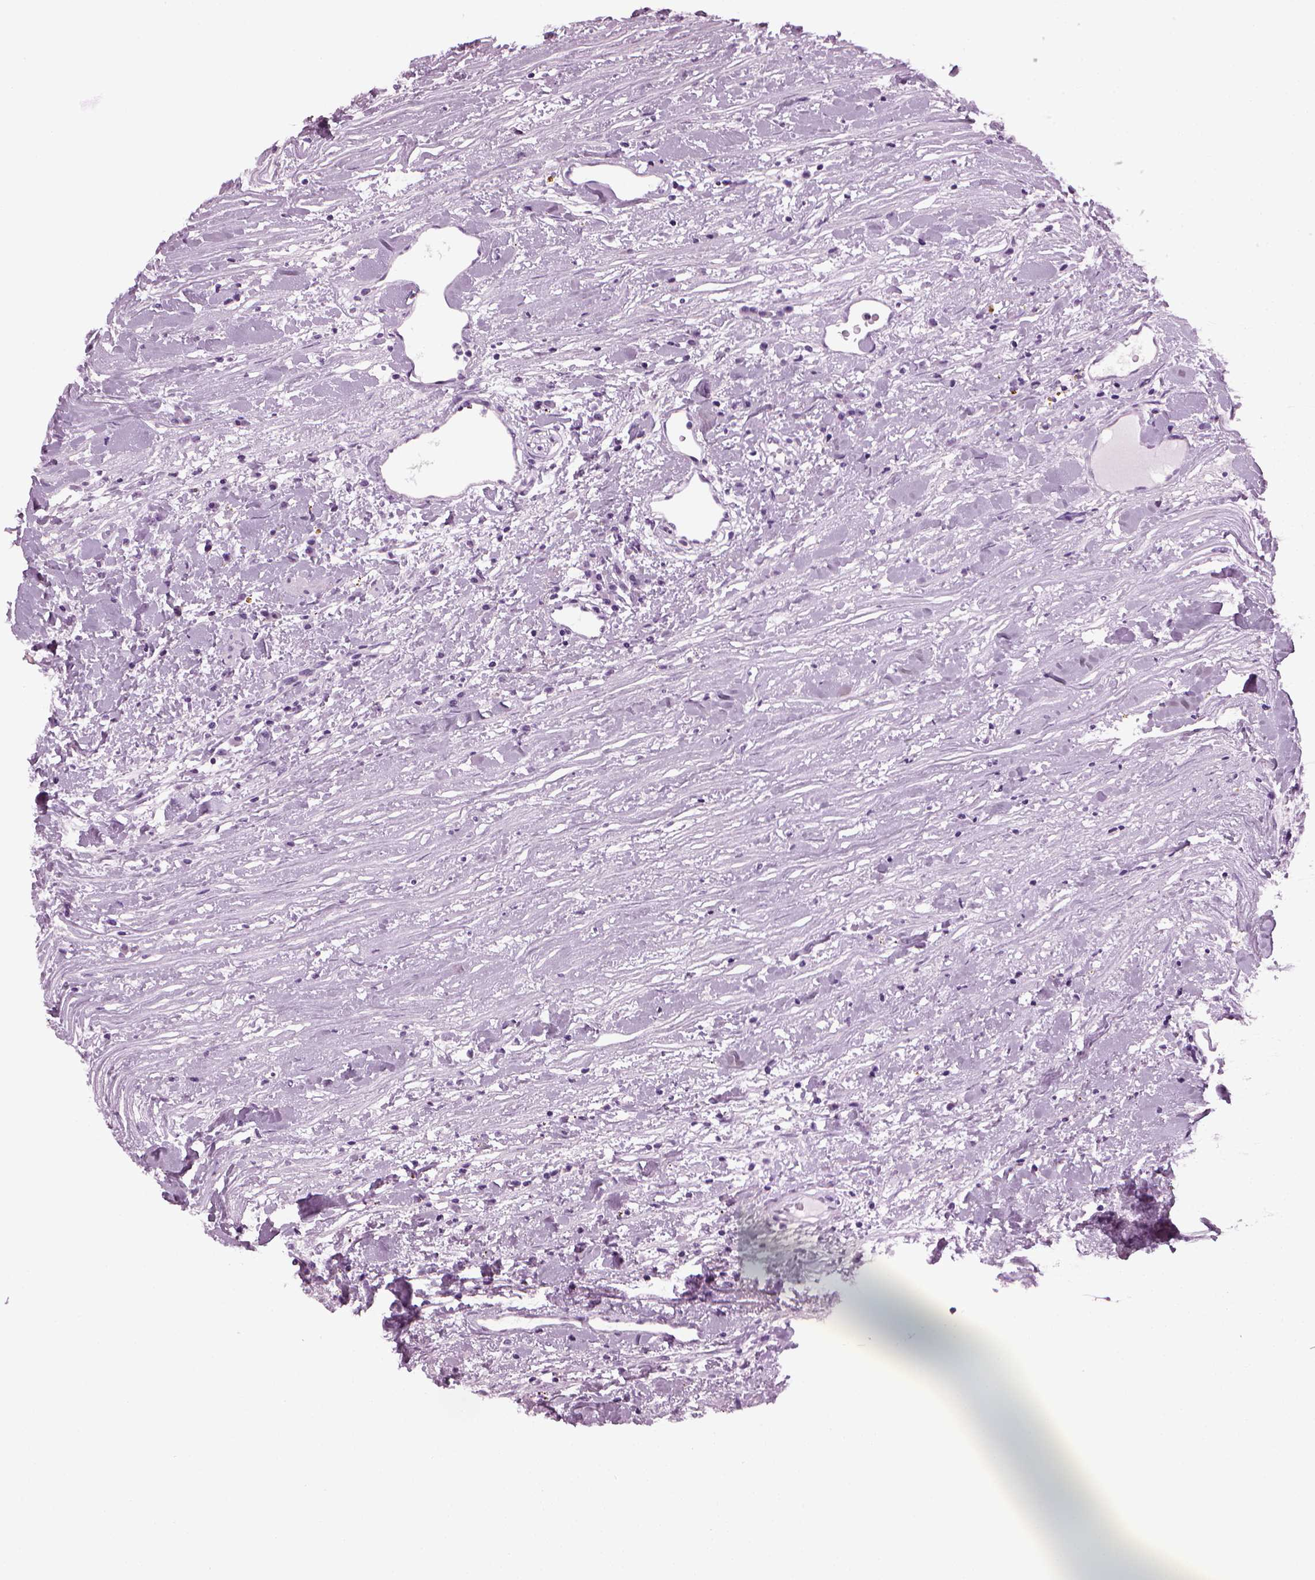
{"staining": {"intensity": "negative", "quantity": "none", "location": "none"}, "tissue": "renal cancer", "cell_type": "Tumor cells", "image_type": "cancer", "snomed": [{"axis": "morphology", "description": "Adenocarcinoma, NOS"}, {"axis": "topography", "description": "Kidney"}], "caption": "IHC micrograph of adenocarcinoma (renal) stained for a protein (brown), which exhibits no positivity in tumor cells.", "gene": "FAM24A", "patient": {"sex": "female", "age": 67}}